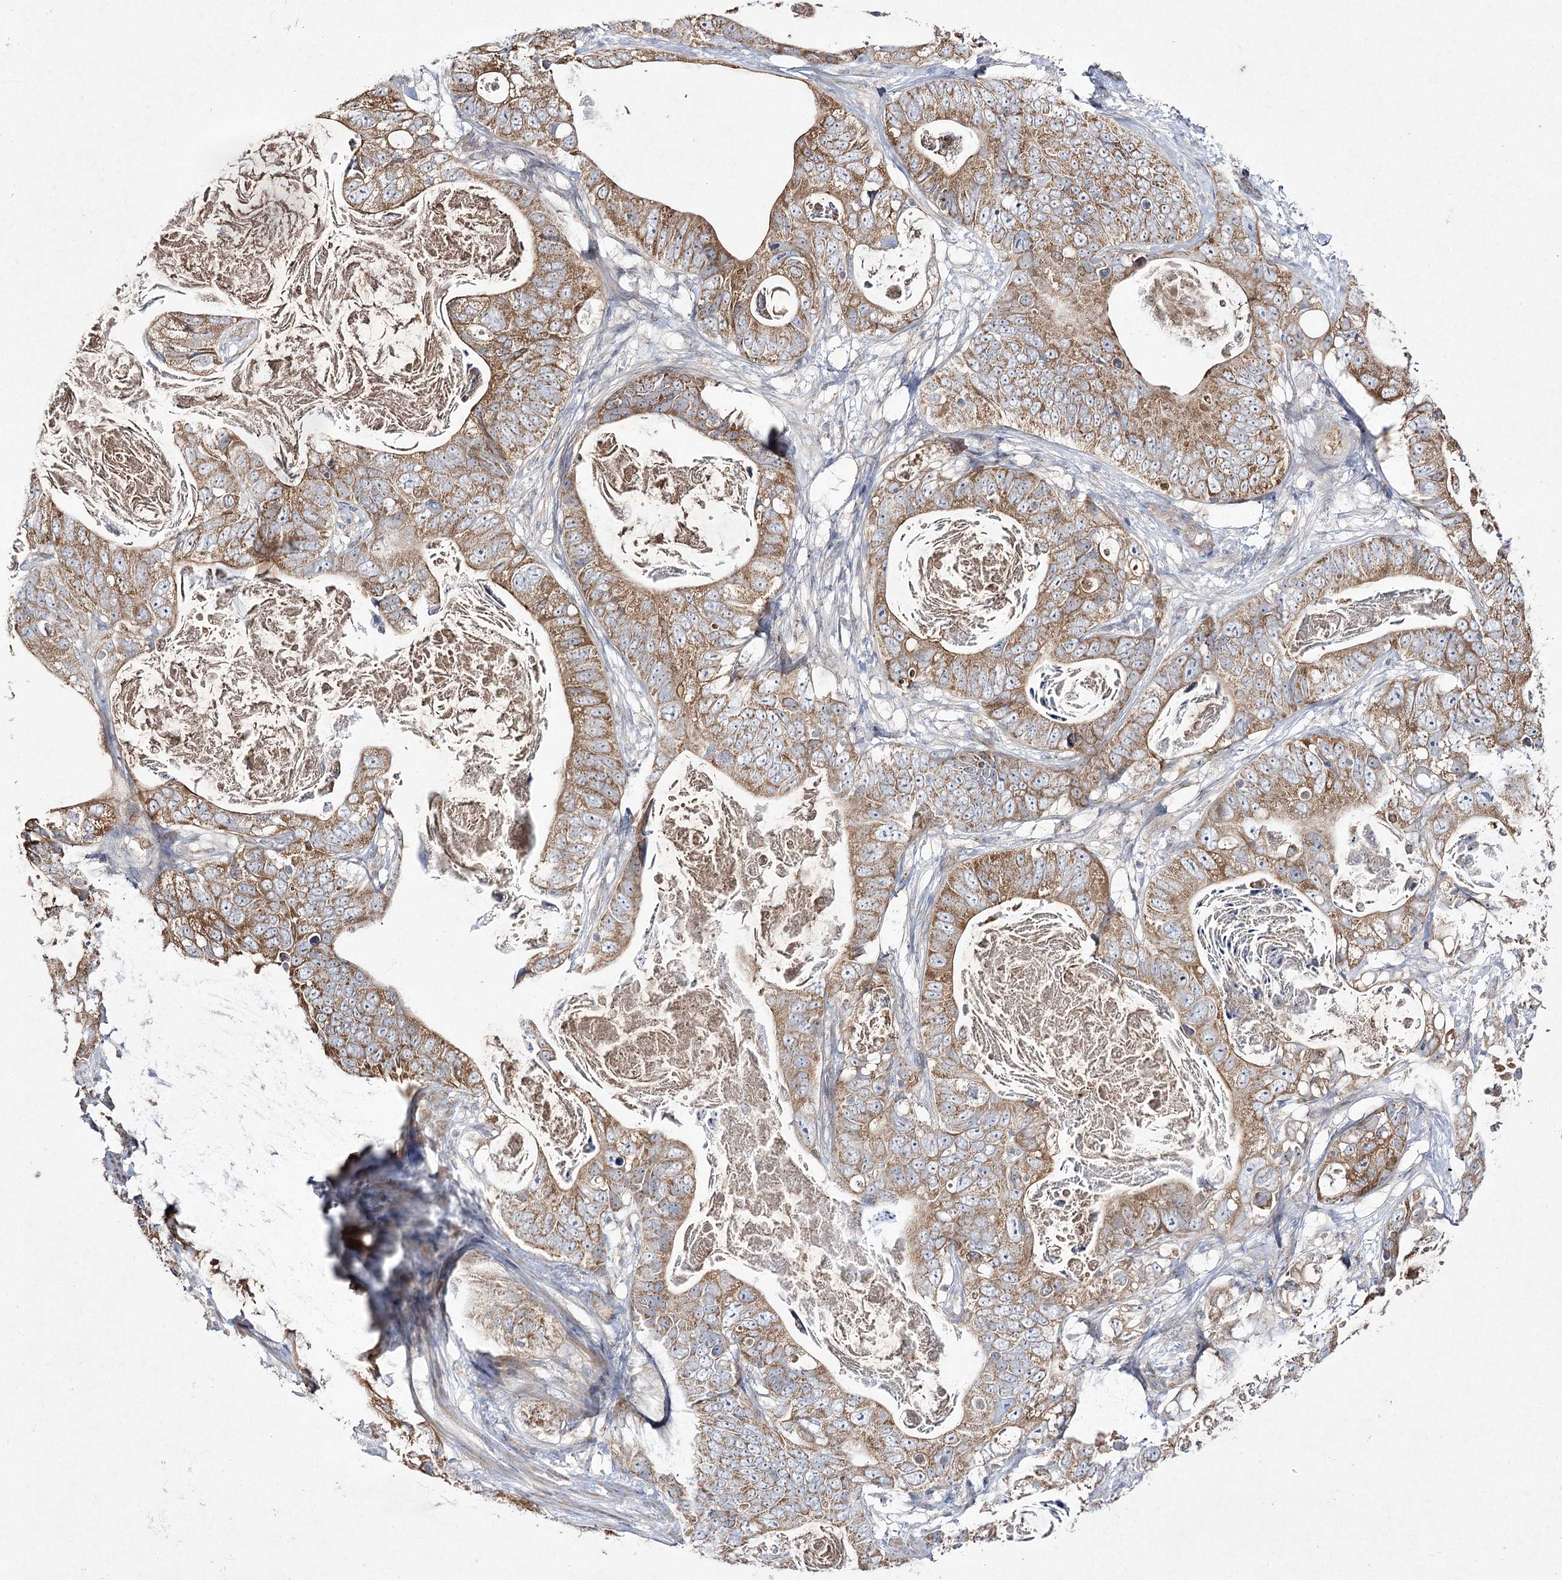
{"staining": {"intensity": "moderate", "quantity": ">75%", "location": "cytoplasmic/membranous"}, "tissue": "stomach cancer", "cell_type": "Tumor cells", "image_type": "cancer", "snomed": [{"axis": "morphology", "description": "Normal tissue, NOS"}, {"axis": "morphology", "description": "Adenocarcinoma, NOS"}, {"axis": "topography", "description": "Stomach"}], "caption": "Immunohistochemical staining of stomach cancer (adenocarcinoma) demonstrates medium levels of moderate cytoplasmic/membranous protein expression in about >75% of tumor cells.", "gene": "FANCL", "patient": {"sex": "female", "age": 89}}